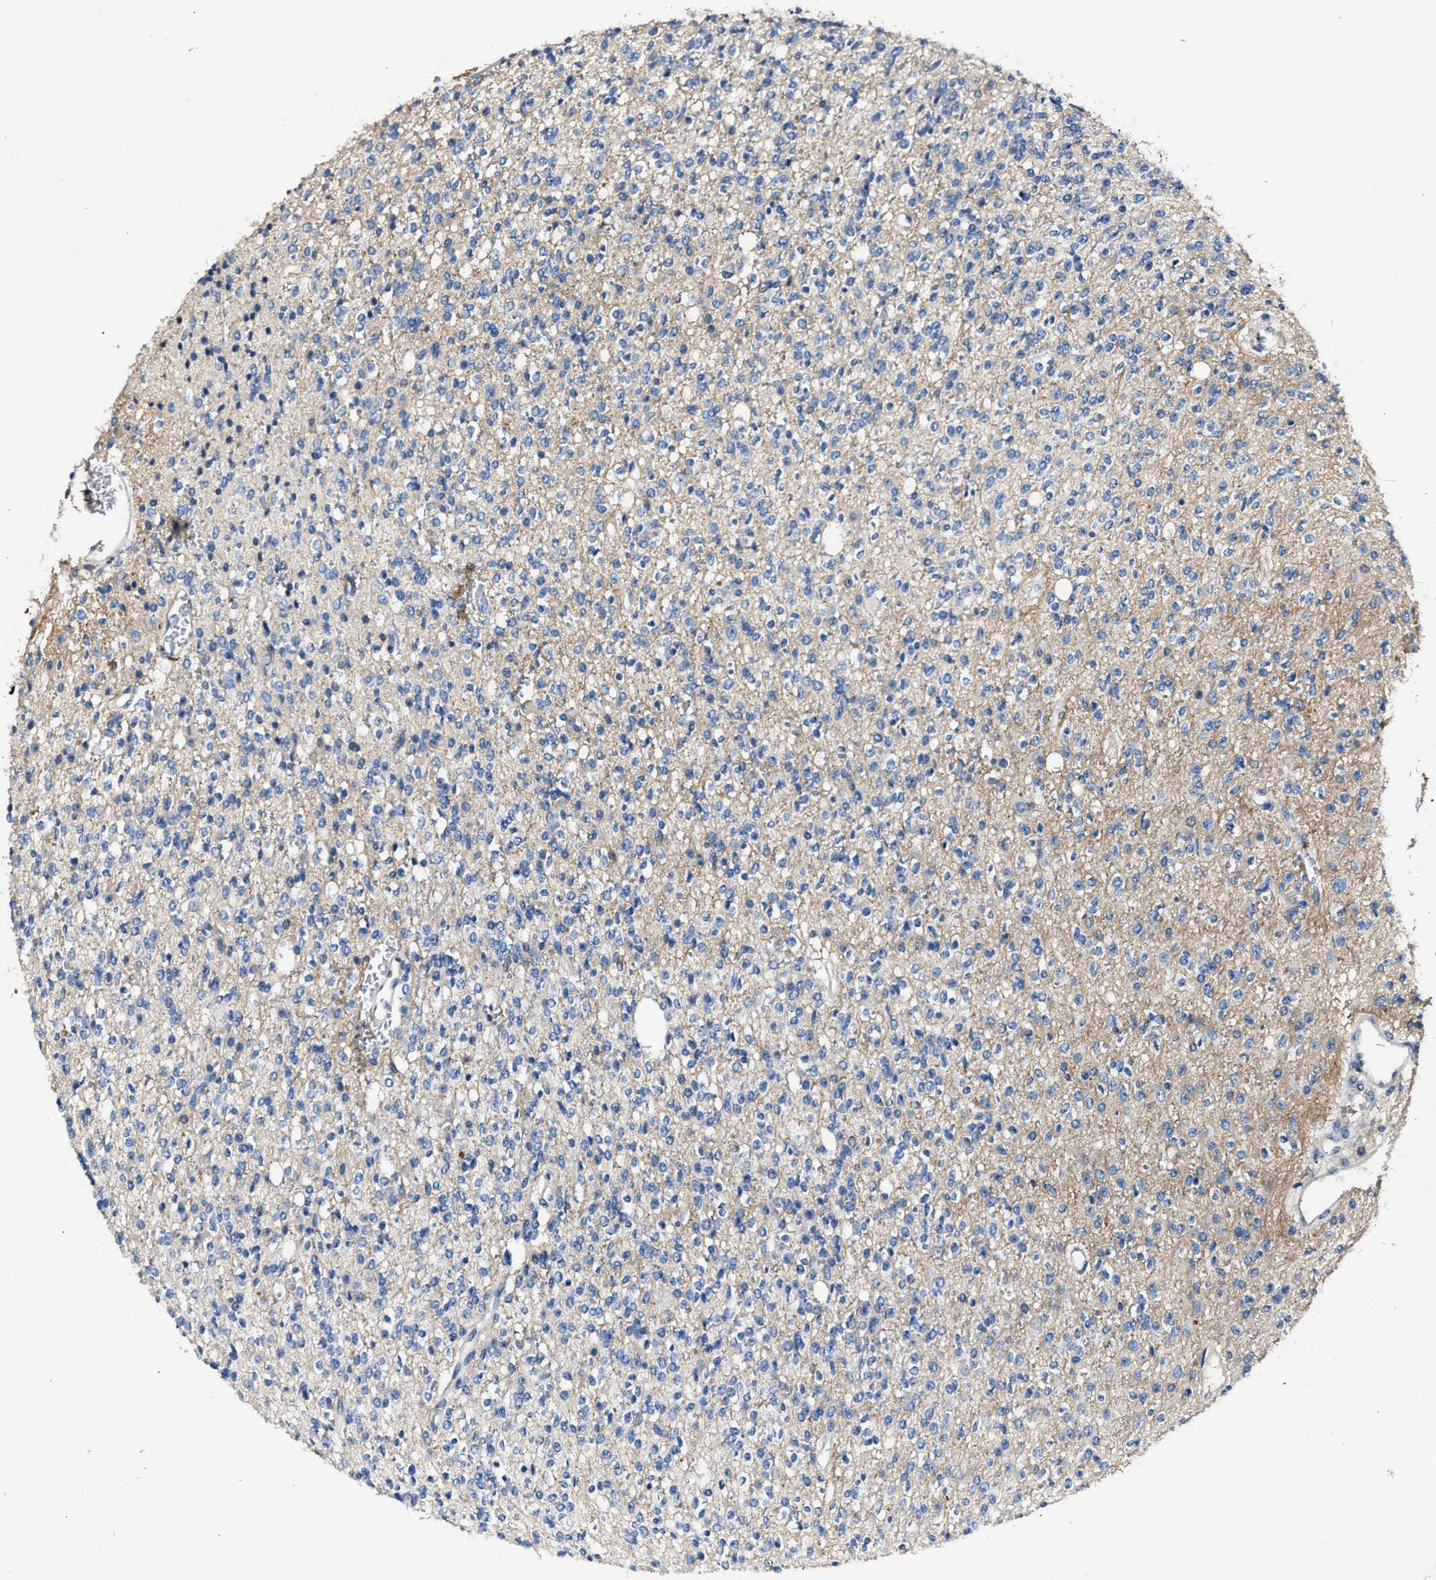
{"staining": {"intensity": "negative", "quantity": "none", "location": "none"}, "tissue": "glioma", "cell_type": "Tumor cells", "image_type": "cancer", "snomed": [{"axis": "morphology", "description": "Glioma, malignant, High grade"}, {"axis": "topography", "description": "Brain"}], "caption": "High magnification brightfield microscopy of glioma stained with DAB (3,3'-diaminobenzidine) (brown) and counterstained with hematoxylin (blue): tumor cells show no significant expression. (DAB immunohistochemistry with hematoxylin counter stain).", "gene": "DNAJC24", "patient": {"sex": "male", "age": 34}}